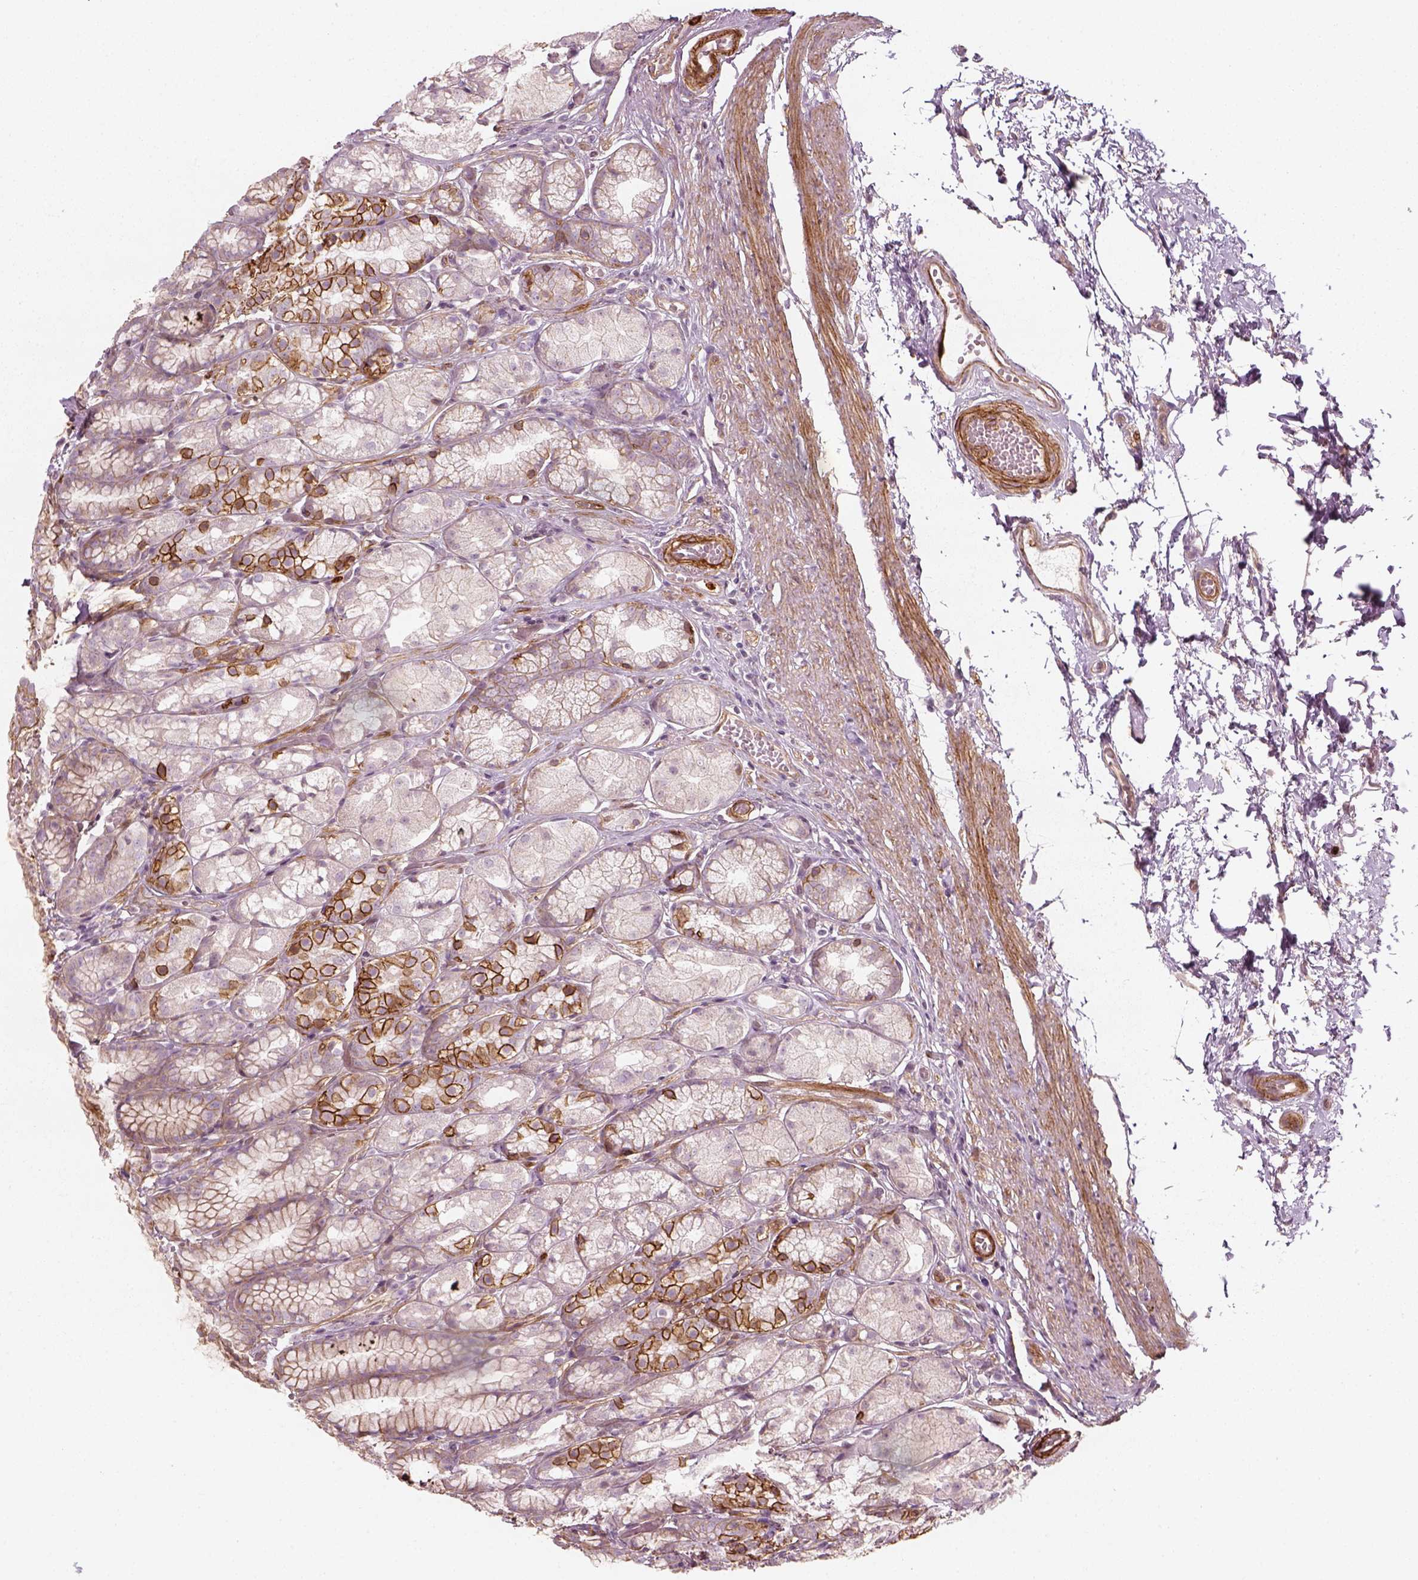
{"staining": {"intensity": "strong", "quantity": "<25%", "location": "cytoplasmic/membranous"}, "tissue": "stomach", "cell_type": "Glandular cells", "image_type": "normal", "snomed": [{"axis": "morphology", "description": "Normal tissue, NOS"}, {"axis": "topography", "description": "Stomach"}], "caption": "High-power microscopy captured an immunohistochemistry (IHC) image of normal stomach, revealing strong cytoplasmic/membranous expression in about <25% of glandular cells.", "gene": "NPTN", "patient": {"sex": "male", "age": 70}}